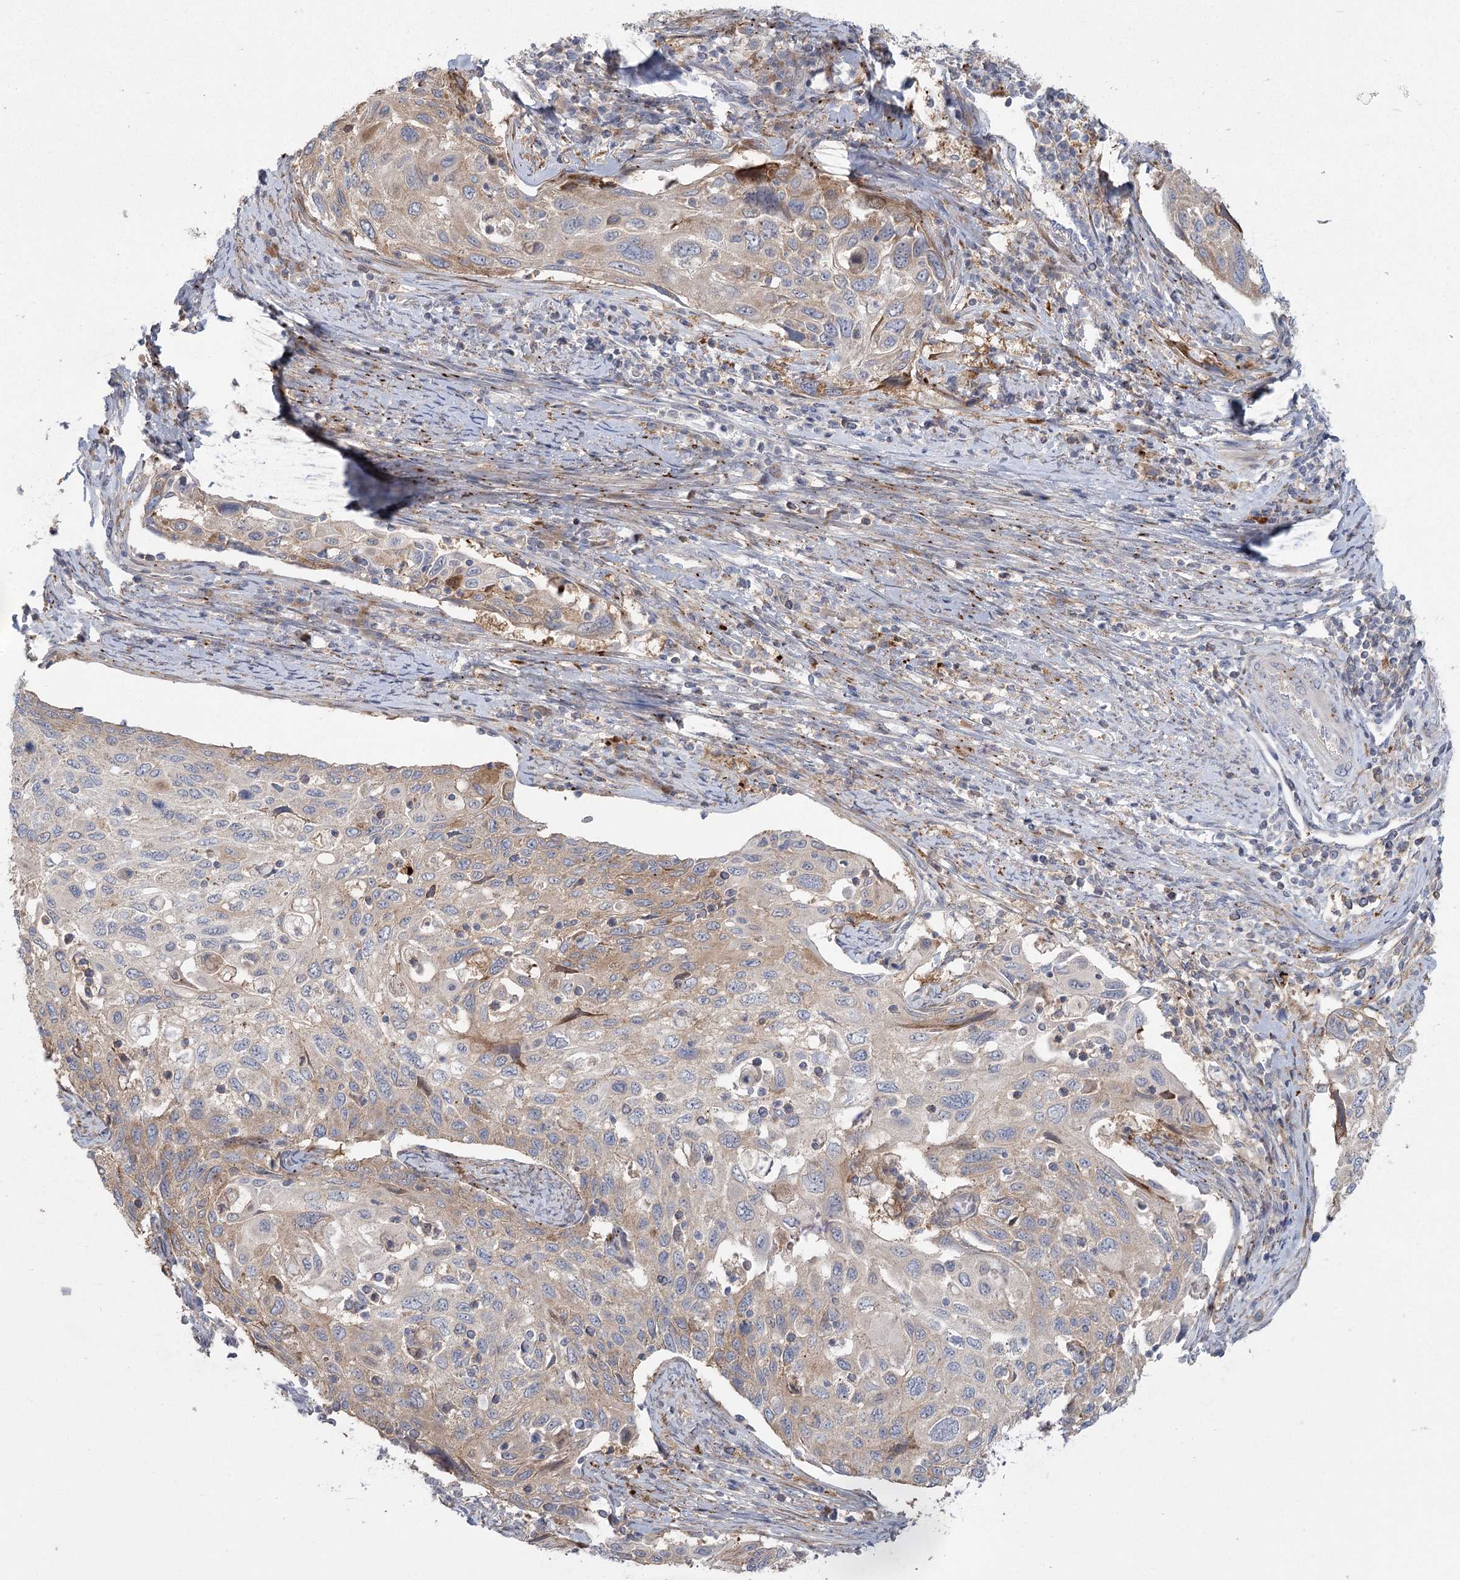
{"staining": {"intensity": "moderate", "quantity": "<25%", "location": "cytoplasmic/membranous"}, "tissue": "cervical cancer", "cell_type": "Tumor cells", "image_type": "cancer", "snomed": [{"axis": "morphology", "description": "Squamous cell carcinoma, NOS"}, {"axis": "topography", "description": "Cervix"}], "caption": "This is a micrograph of immunohistochemistry (IHC) staining of squamous cell carcinoma (cervical), which shows moderate positivity in the cytoplasmic/membranous of tumor cells.", "gene": "FAM110C", "patient": {"sex": "female", "age": 70}}